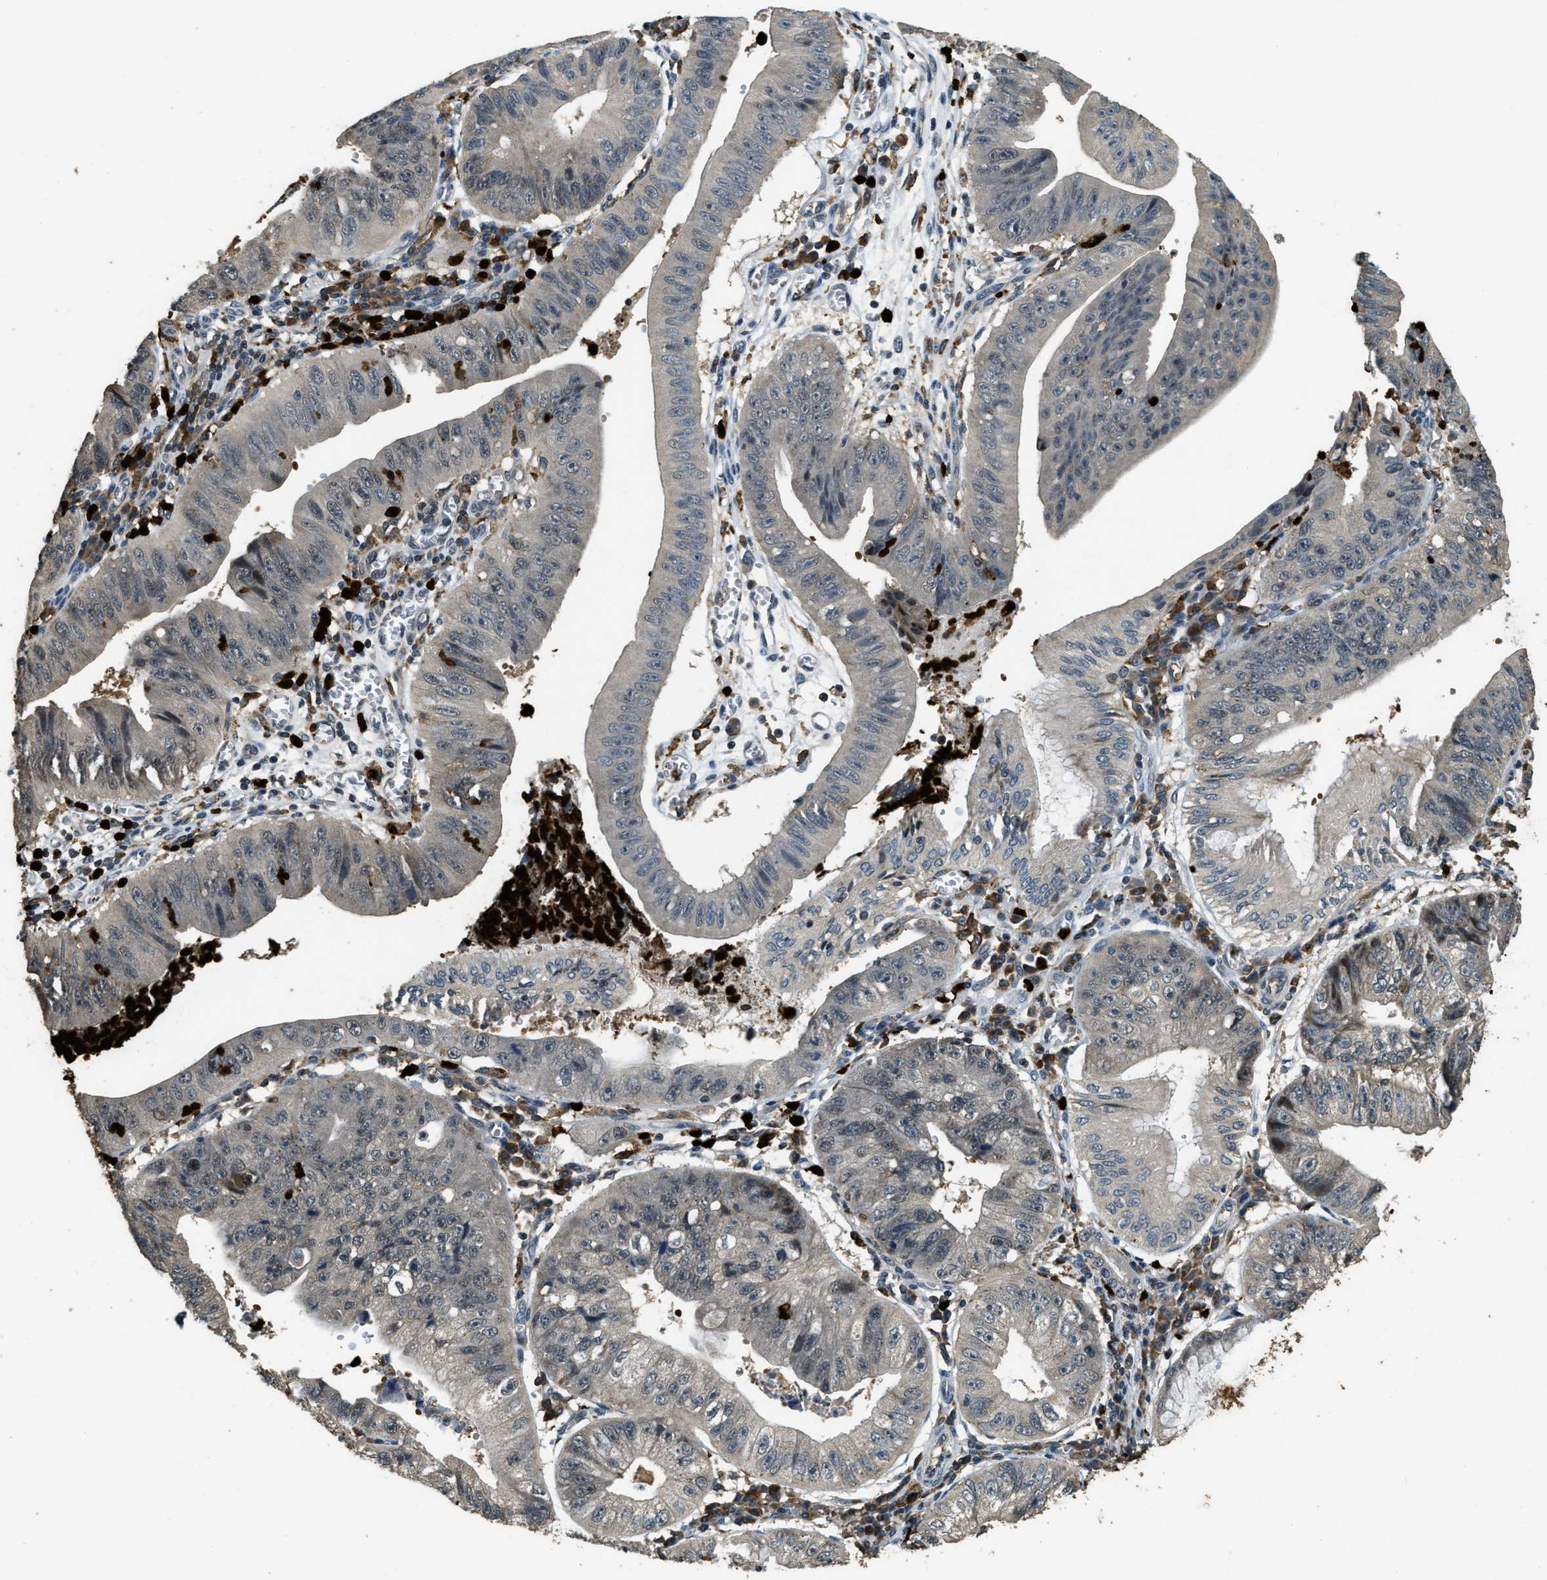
{"staining": {"intensity": "negative", "quantity": "none", "location": "none"}, "tissue": "stomach cancer", "cell_type": "Tumor cells", "image_type": "cancer", "snomed": [{"axis": "morphology", "description": "Adenocarcinoma, NOS"}, {"axis": "topography", "description": "Stomach"}], "caption": "The IHC histopathology image has no significant expression in tumor cells of adenocarcinoma (stomach) tissue.", "gene": "RNF141", "patient": {"sex": "male", "age": 59}}